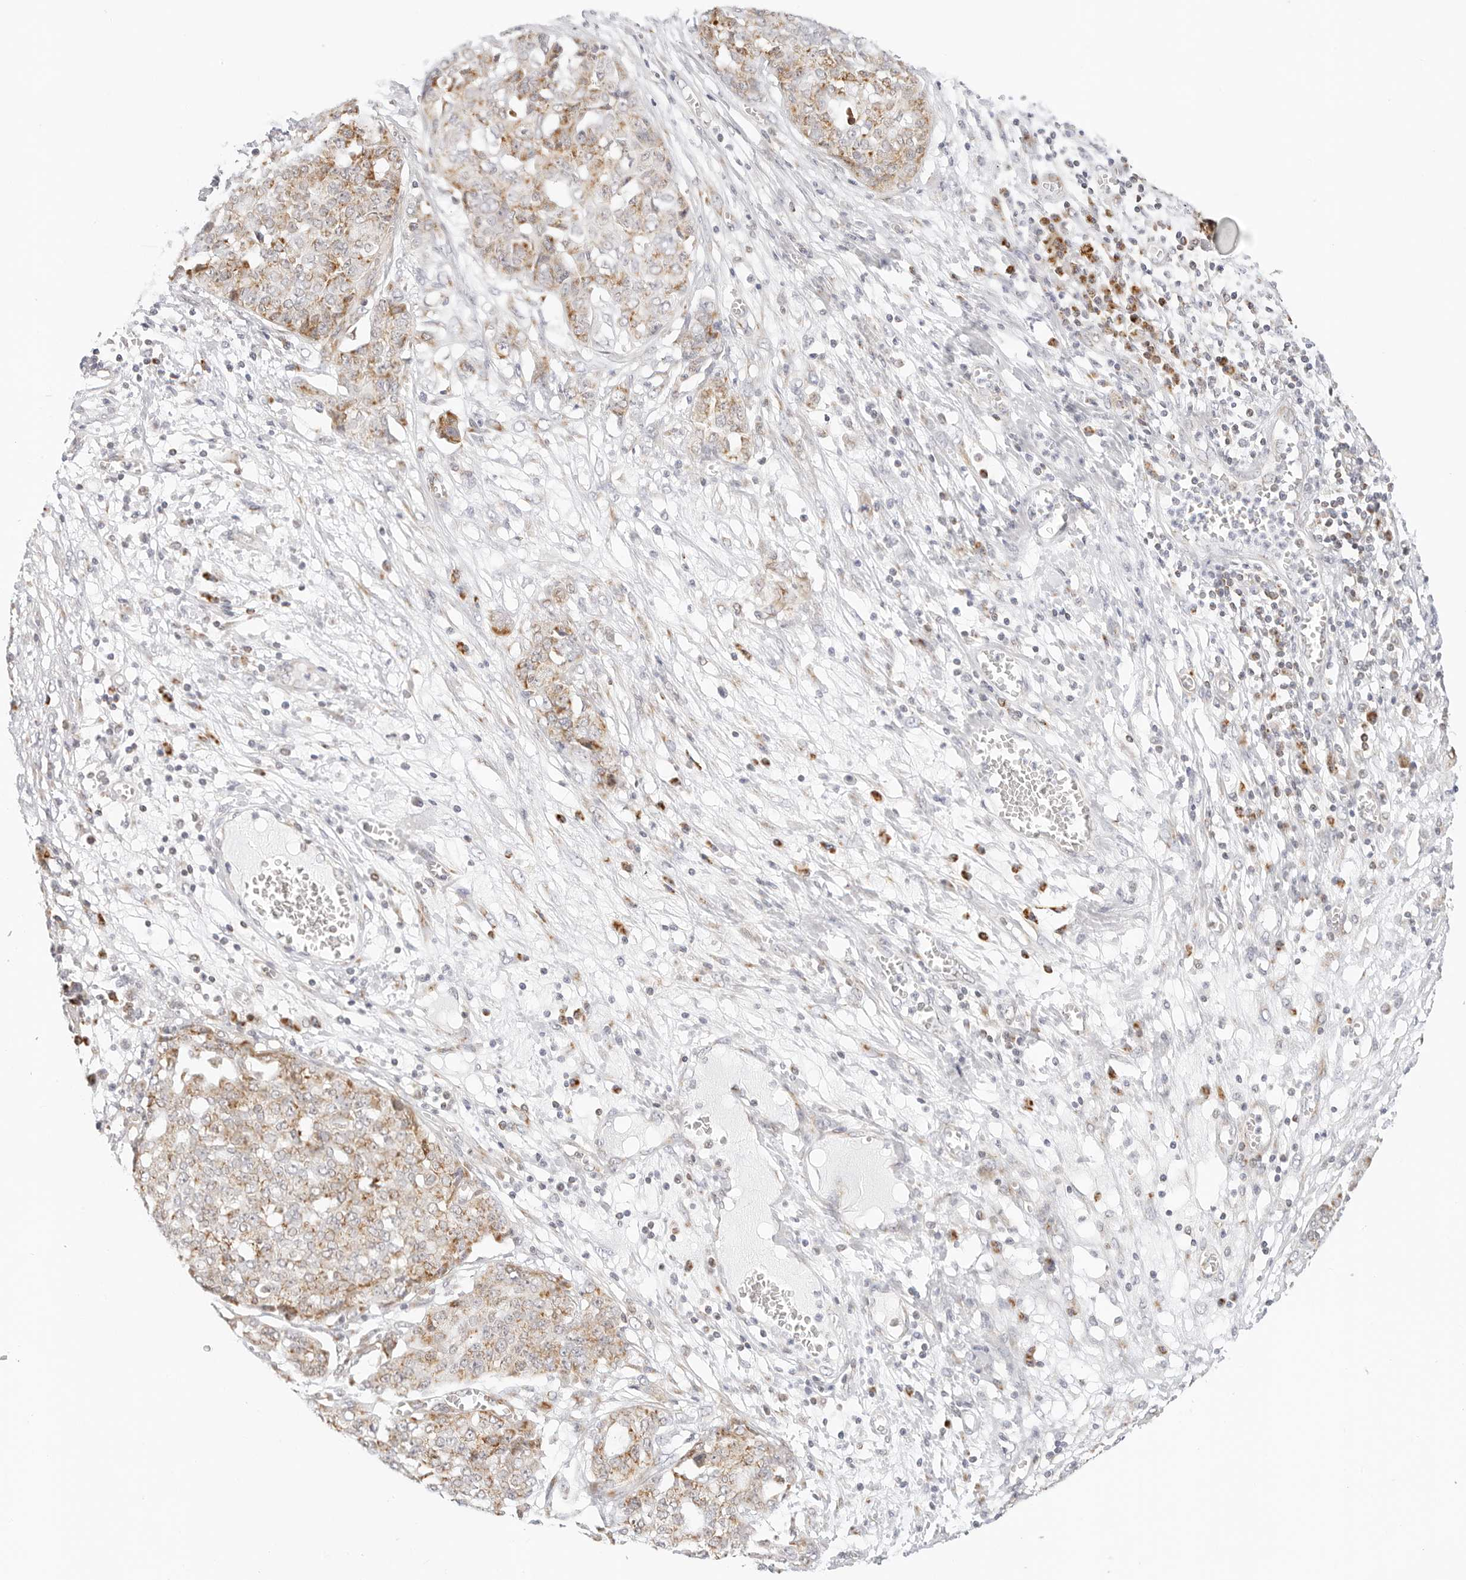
{"staining": {"intensity": "moderate", "quantity": ">75%", "location": "cytoplasmic/membranous"}, "tissue": "ovarian cancer", "cell_type": "Tumor cells", "image_type": "cancer", "snomed": [{"axis": "morphology", "description": "Cystadenocarcinoma, serous, NOS"}, {"axis": "topography", "description": "Soft tissue"}, {"axis": "topography", "description": "Ovary"}], "caption": "Serous cystadenocarcinoma (ovarian) was stained to show a protein in brown. There is medium levels of moderate cytoplasmic/membranous expression in about >75% of tumor cells.", "gene": "FH", "patient": {"sex": "female", "age": 57}}